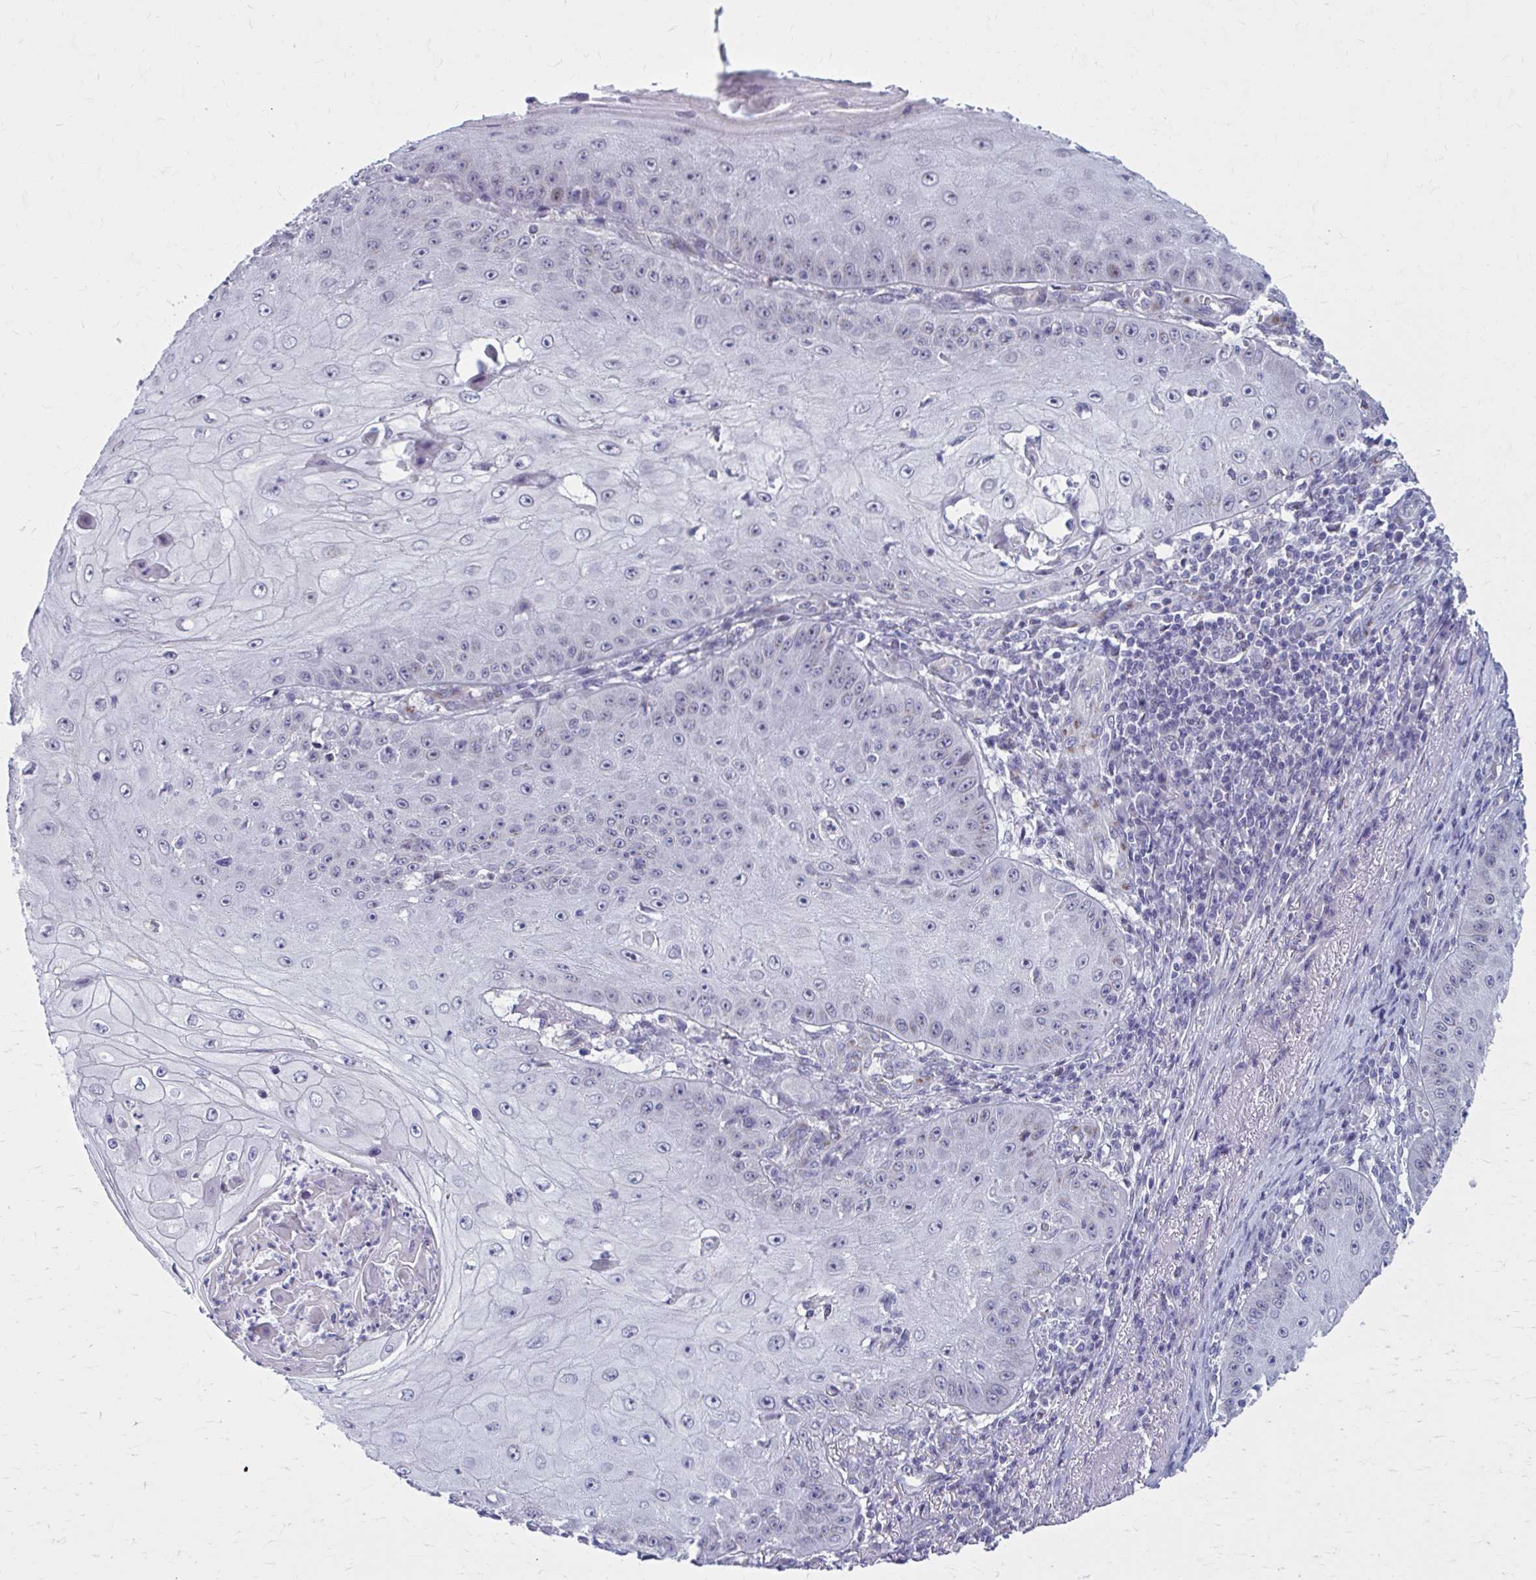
{"staining": {"intensity": "negative", "quantity": "none", "location": "none"}, "tissue": "skin cancer", "cell_type": "Tumor cells", "image_type": "cancer", "snomed": [{"axis": "morphology", "description": "Squamous cell carcinoma, NOS"}, {"axis": "topography", "description": "Skin"}], "caption": "This is an immunohistochemistry image of skin cancer (squamous cell carcinoma). There is no expression in tumor cells.", "gene": "CHST3", "patient": {"sex": "male", "age": 70}}